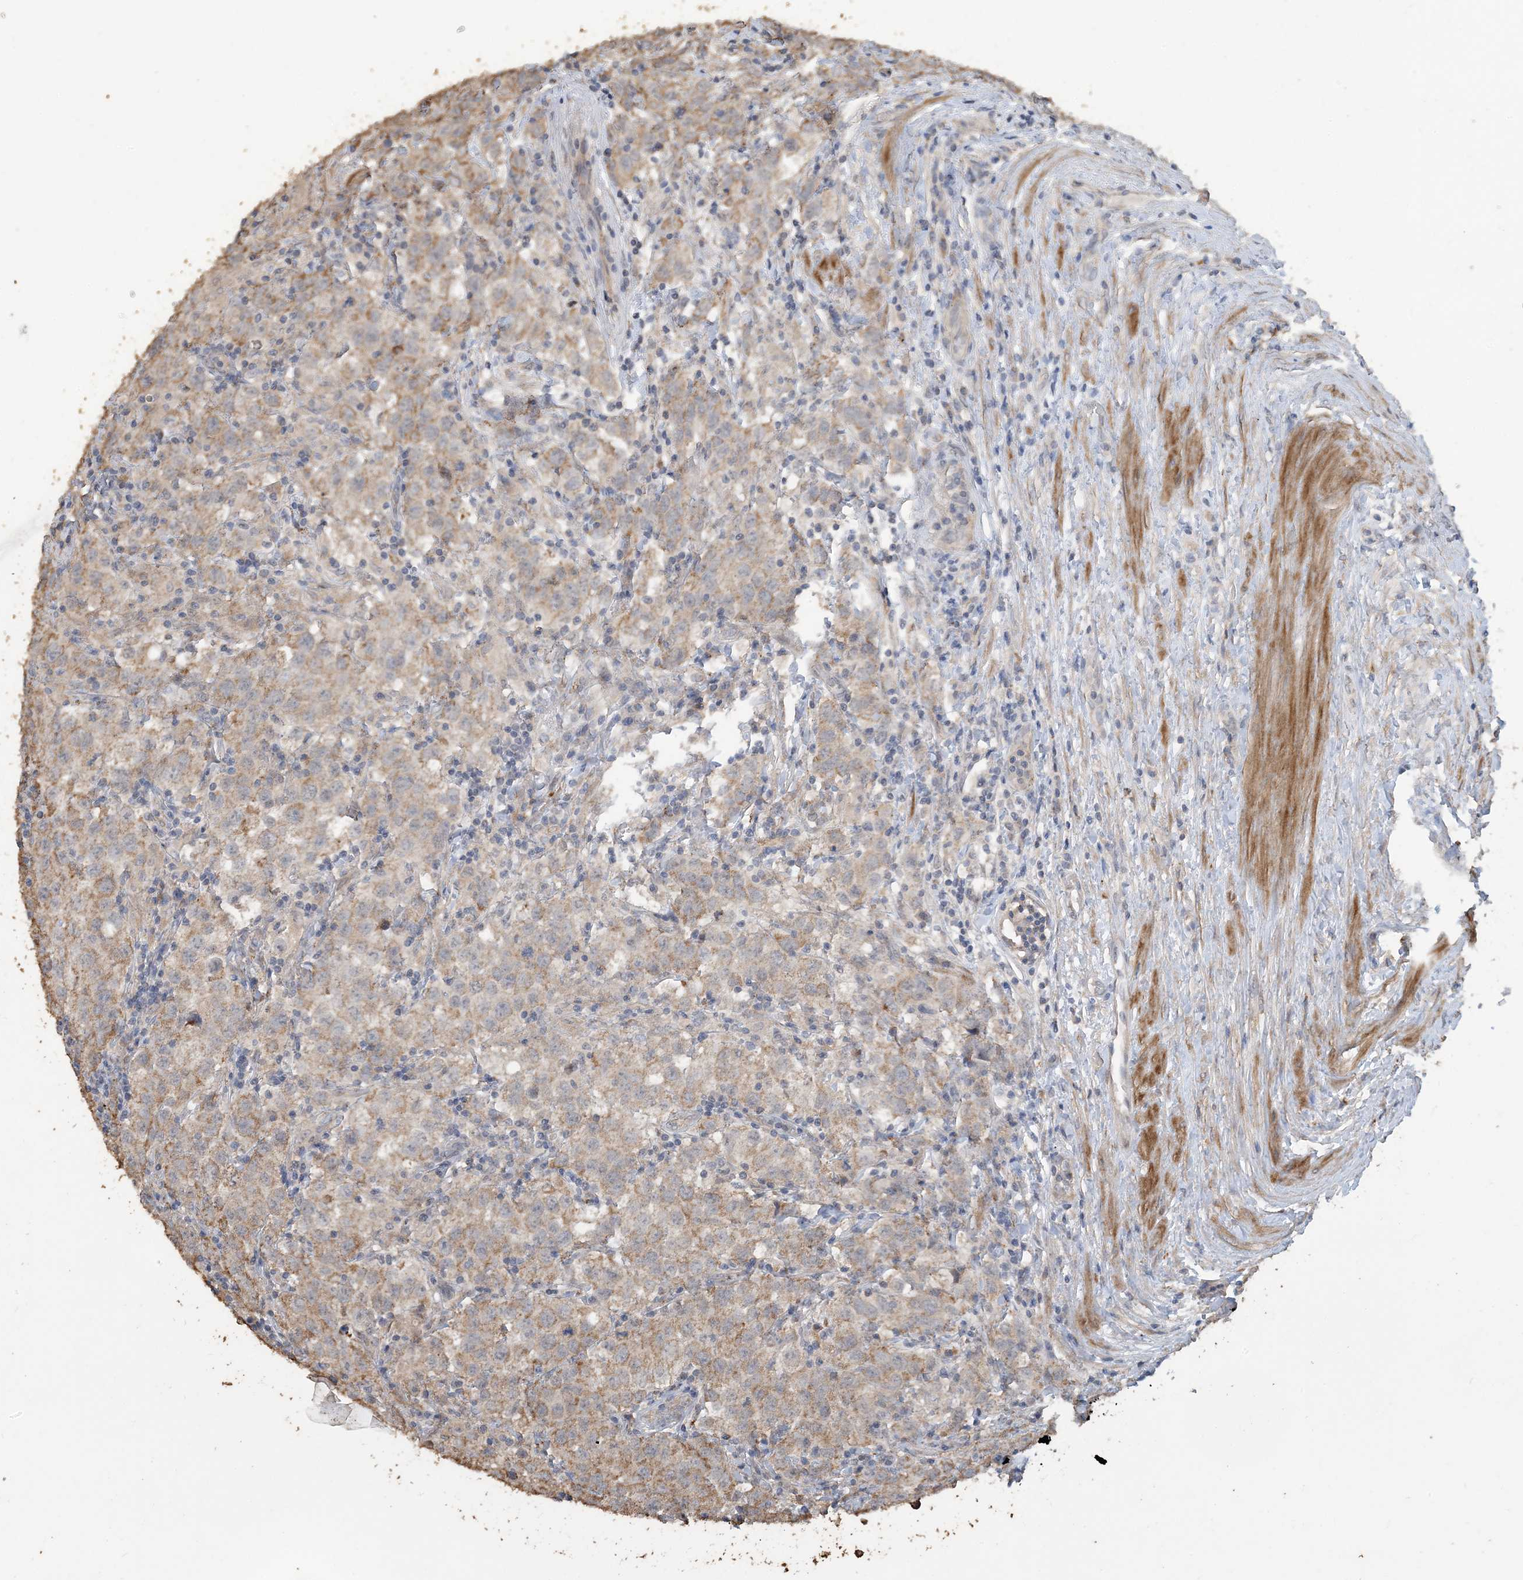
{"staining": {"intensity": "moderate", "quantity": ">75%", "location": "cytoplasmic/membranous"}, "tissue": "testis cancer", "cell_type": "Tumor cells", "image_type": "cancer", "snomed": [{"axis": "morphology", "description": "Seminoma, NOS"}, {"axis": "morphology", "description": "Carcinoma, Embryonal, NOS"}, {"axis": "topography", "description": "Testis"}], "caption": "Tumor cells display medium levels of moderate cytoplasmic/membranous staining in approximately >75% of cells in testis cancer. The protein of interest is shown in brown color, while the nuclei are stained blue.", "gene": "SFMBT2", "patient": {"sex": "male", "age": 43}}